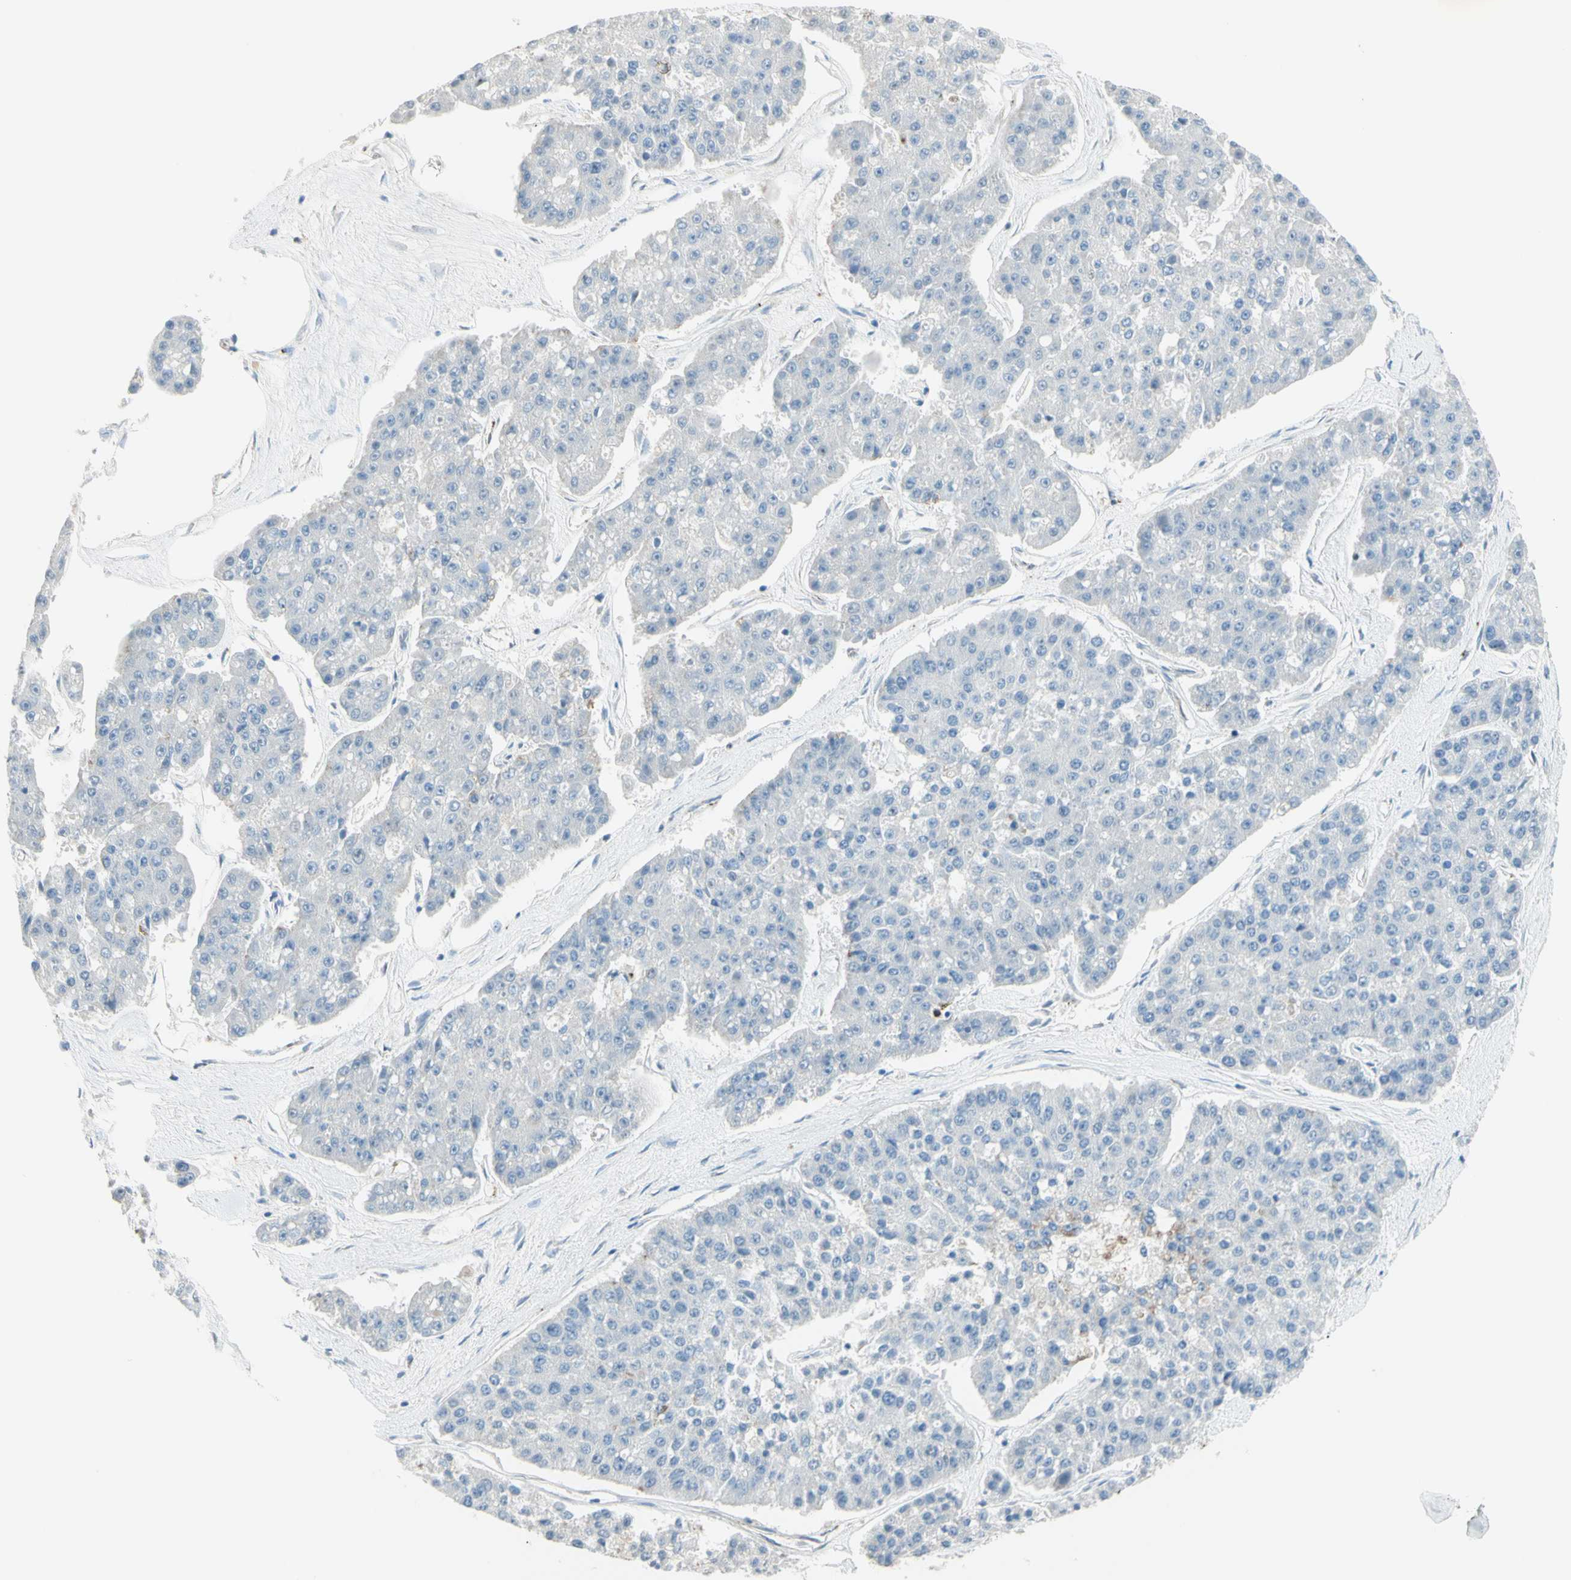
{"staining": {"intensity": "negative", "quantity": "none", "location": "none"}, "tissue": "pancreatic cancer", "cell_type": "Tumor cells", "image_type": "cancer", "snomed": [{"axis": "morphology", "description": "Adenocarcinoma, NOS"}, {"axis": "topography", "description": "Pancreas"}], "caption": "The micrograph displays no staining of tumor cells in adenocarcinoma (pancreatic).", "gene": "TRAF2", "patient": {"sex": "male", "age": 50}}